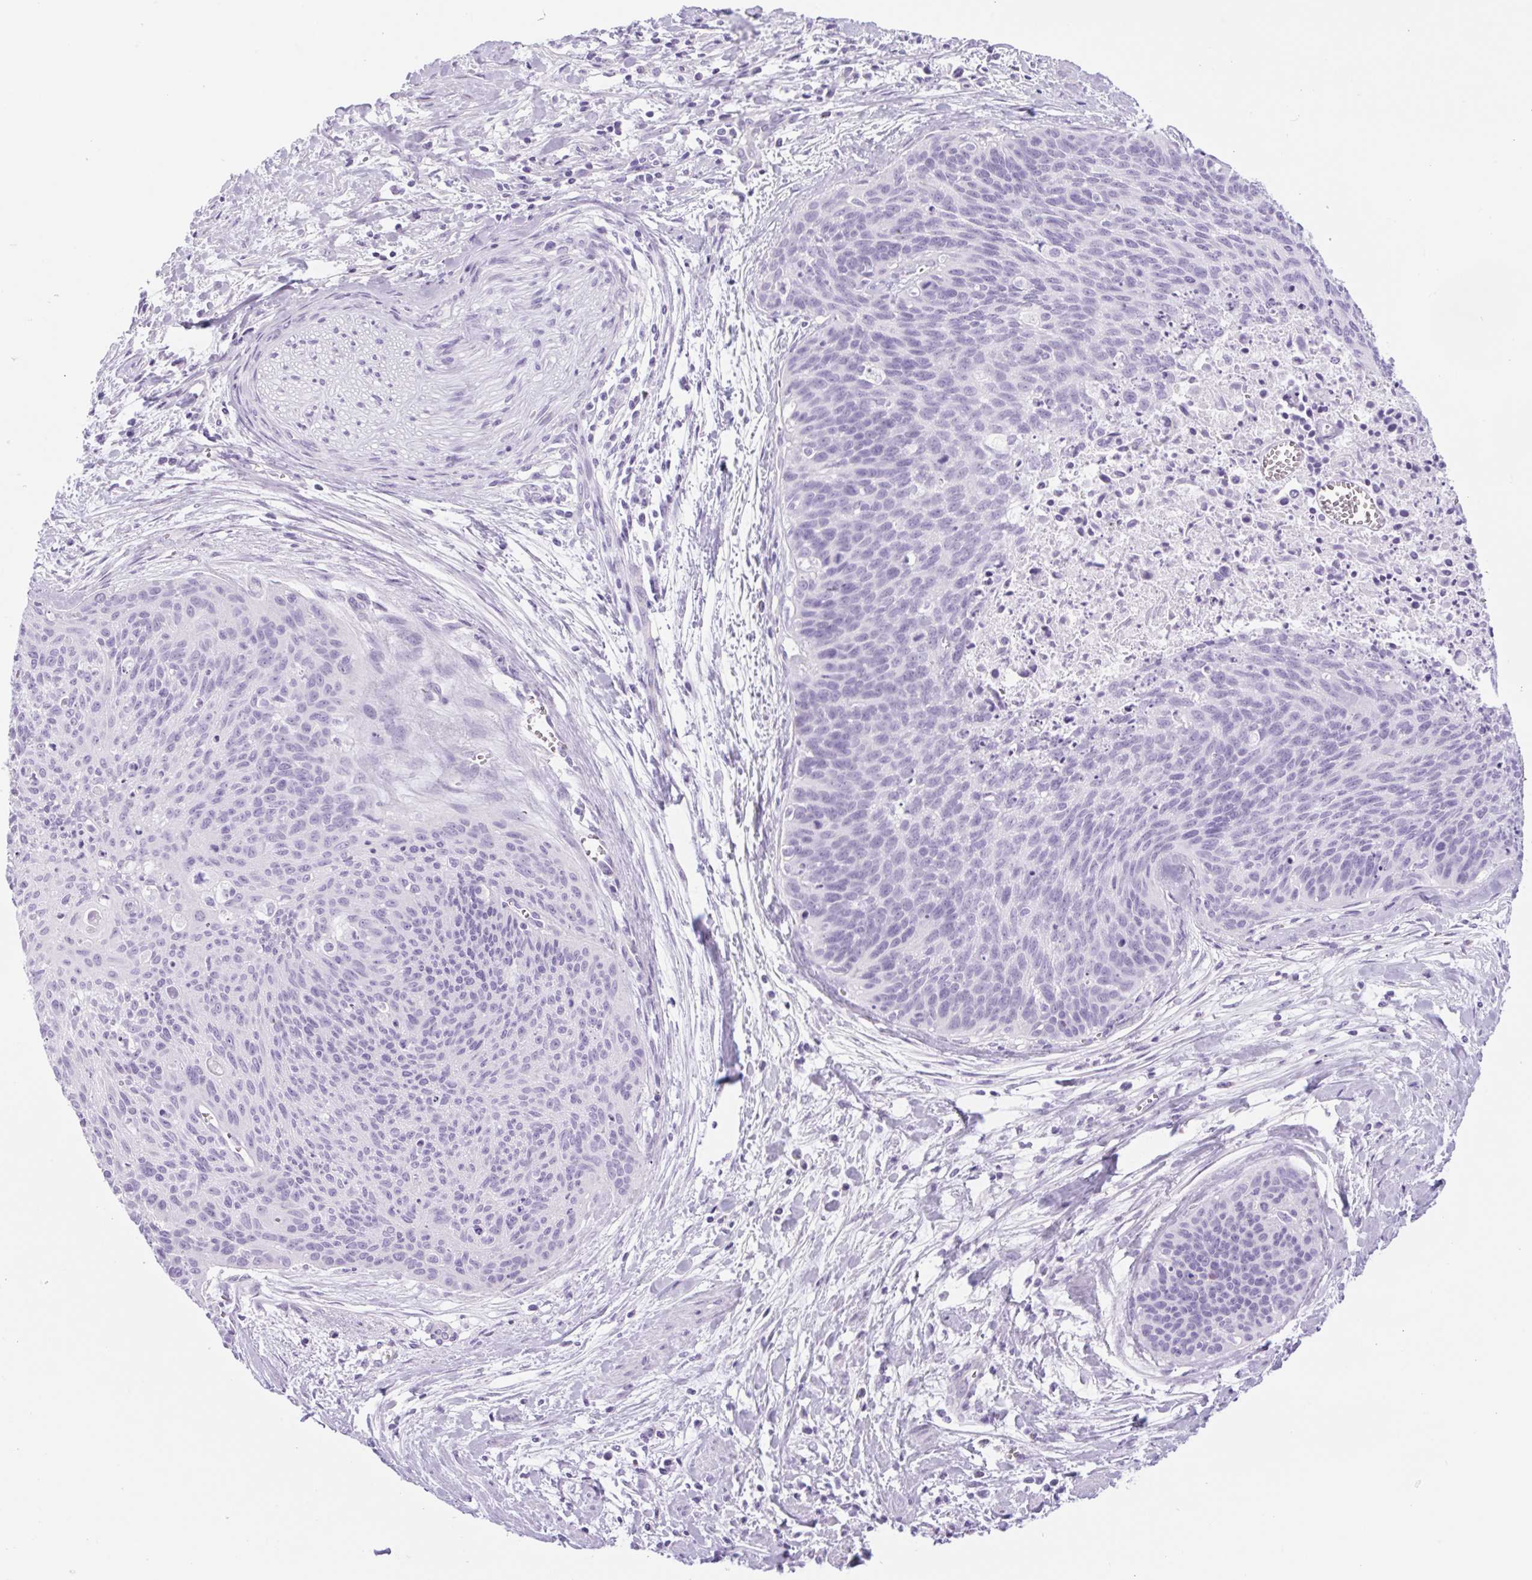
{"staining": {"intensity": "negative", "quantity": "none", "location": "none"}, "tissue": "cervical cancer", "cell_type": "Tumor cells", "image_type": "cancer", "snomed": [{"axis": "morphology", "description": "Squamous cell carcinoma, NOS"}, {"axis": "topography", "description": "Cervix"}], "caption": "Immunohistochemical staining of squamous cell carcinoma (cervical) exhibits no significant expression in tumor cells.", "gene": "SPACA5B", "patient": {"sex": "female", "age": 55}}